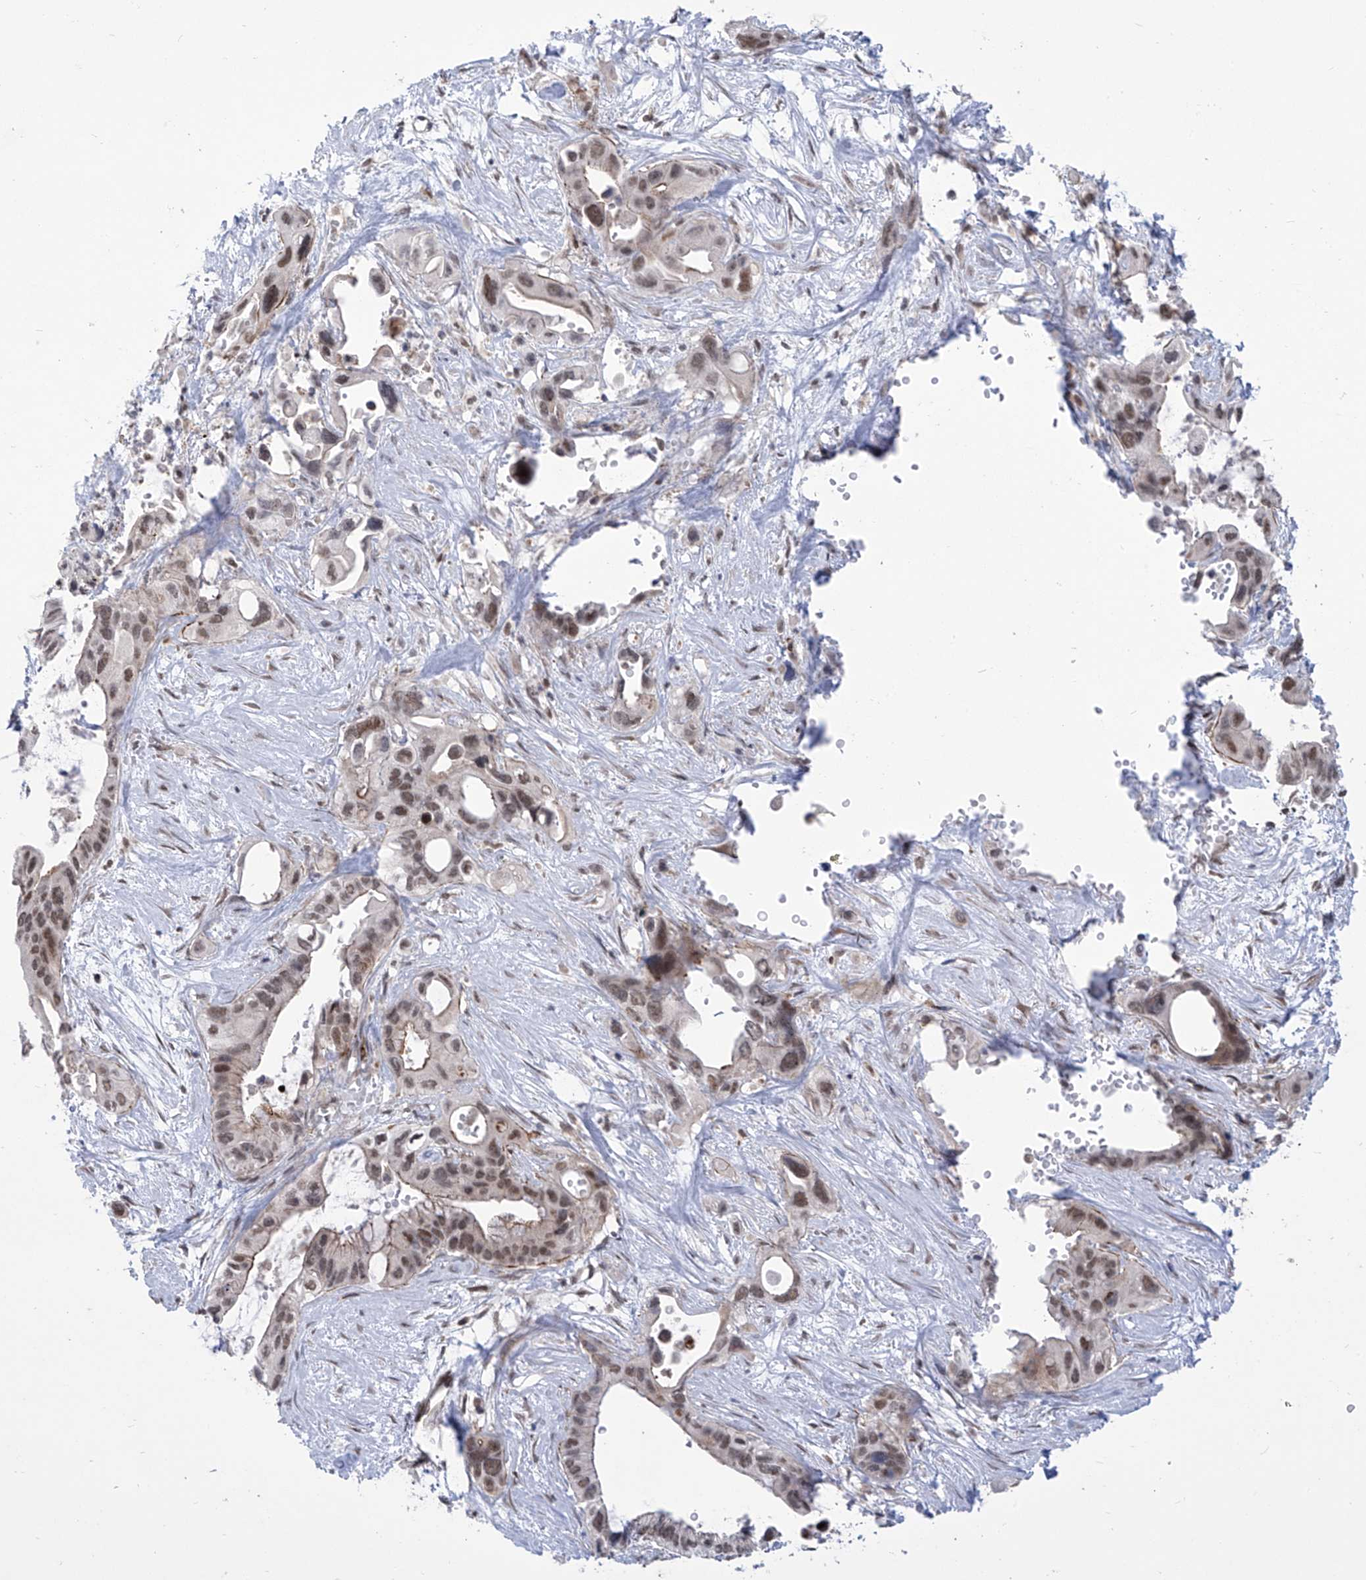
{"staining": {"intensity": "moderate", "quantity": ">75%", "location": "nuclear"}, "tissue": "pancreatic cancer", "cell_type": "Tumor cells", "image_type": "cancer", "snomed": [{"axis": "morphology", "description": "Adenocarcinoma, NOS"}, {"axis": "topography", "description": "Pancreas"}], "caption": "A photomicrograph showing moderate nuclear expression in about >75% of tumor cells in adenocarcinoma (pancreatic), as visualized by brown immunohistochemical staining.", "gene": "CEP290", "patient": {"sex": "male", "age": 66}}